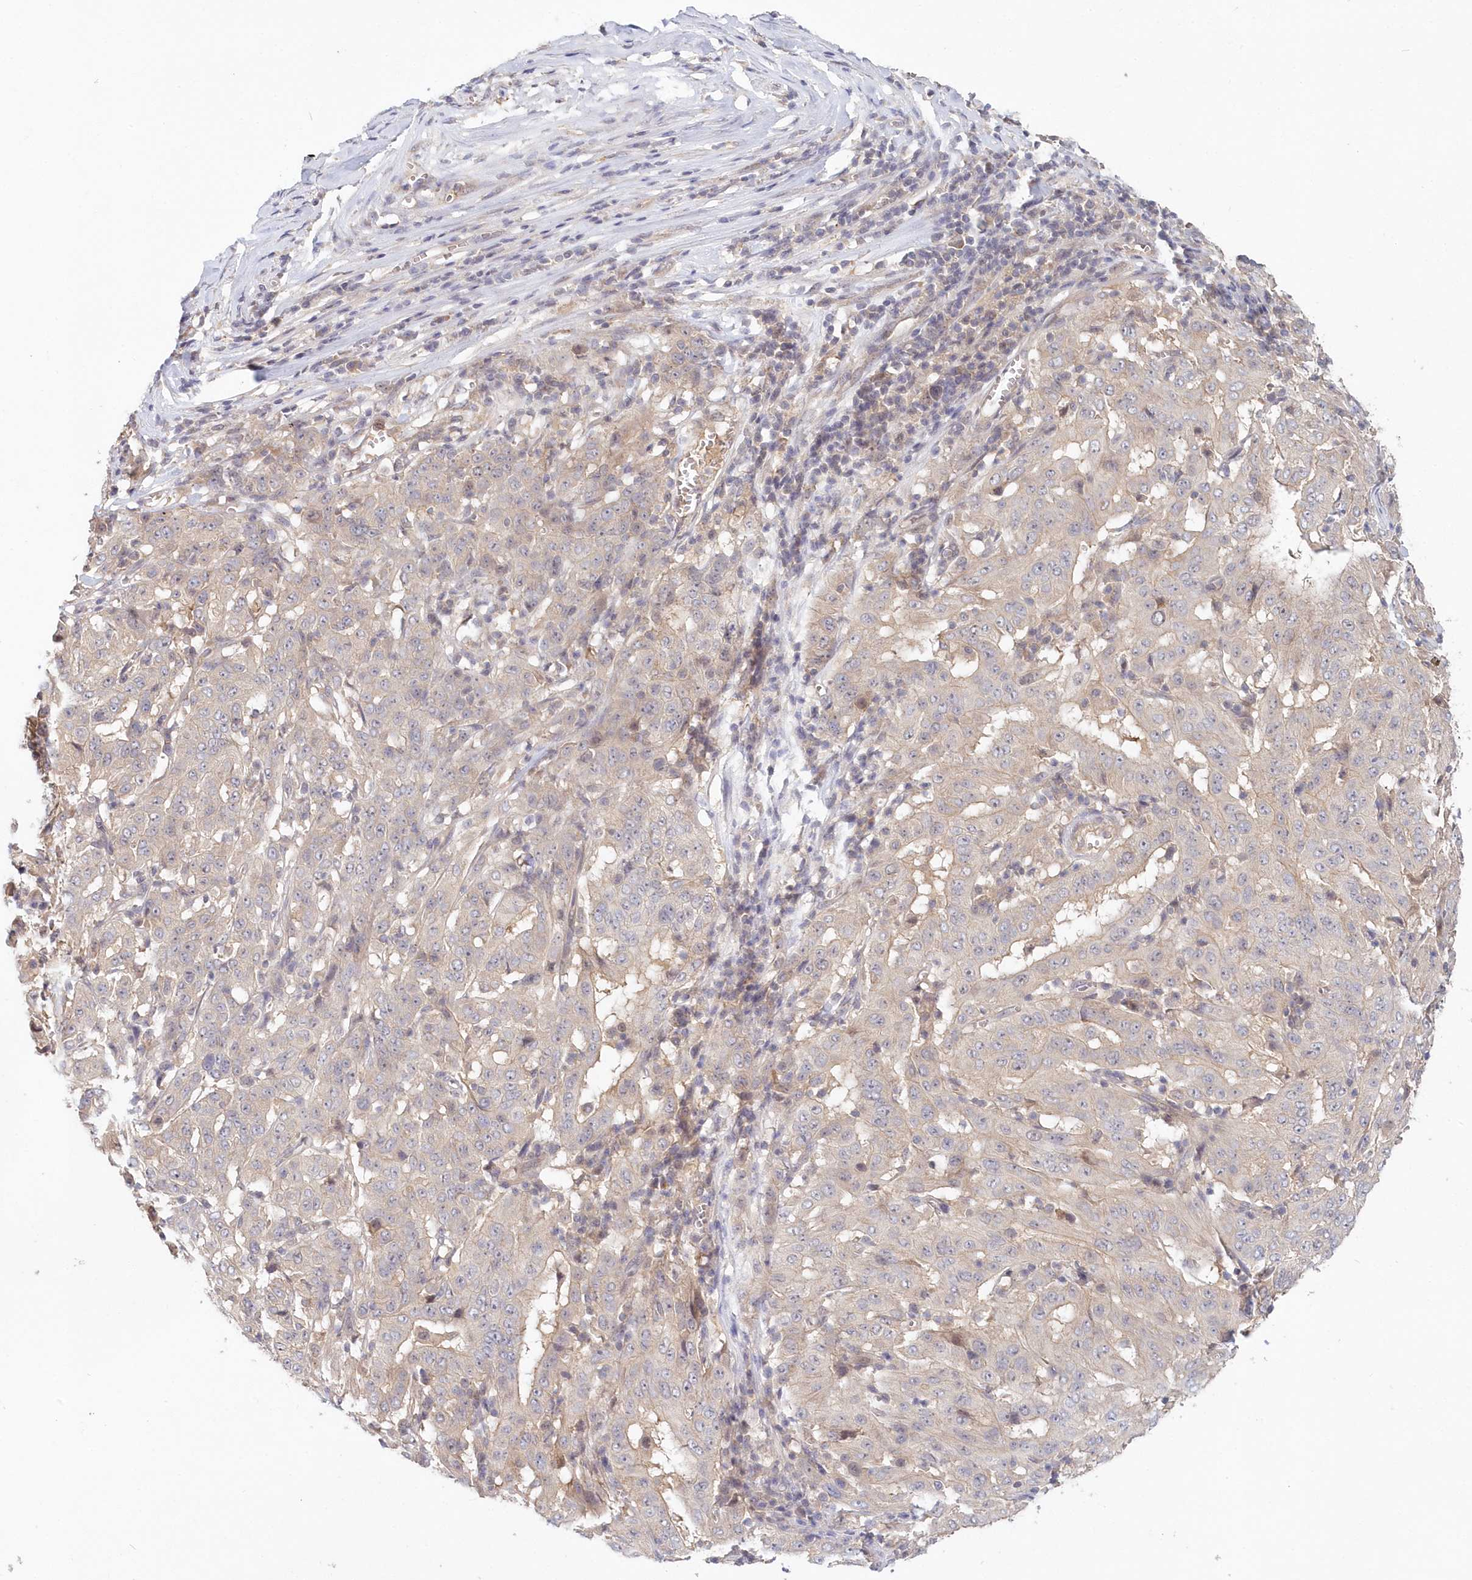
{"staining": {"intensity": "negative", "quantity": "none", "location": "none"}, "tissue": "pancreatic cancer", "cell_type": "Tumor cells", "image_type": "cancer", "snomed": [{"axis": "morphology", "description": "Adenocarcinoma, NOS"}, {"axis": "topography", "description": "Pancreas"}], "caption": "DAB immunohistochemical staining of human pancreatic cancer displays no significant staining in tumor cells. Nuclei are stained in blue.", "gene": "KATNA1", "patient": {"sex": "male", "age": 63}}